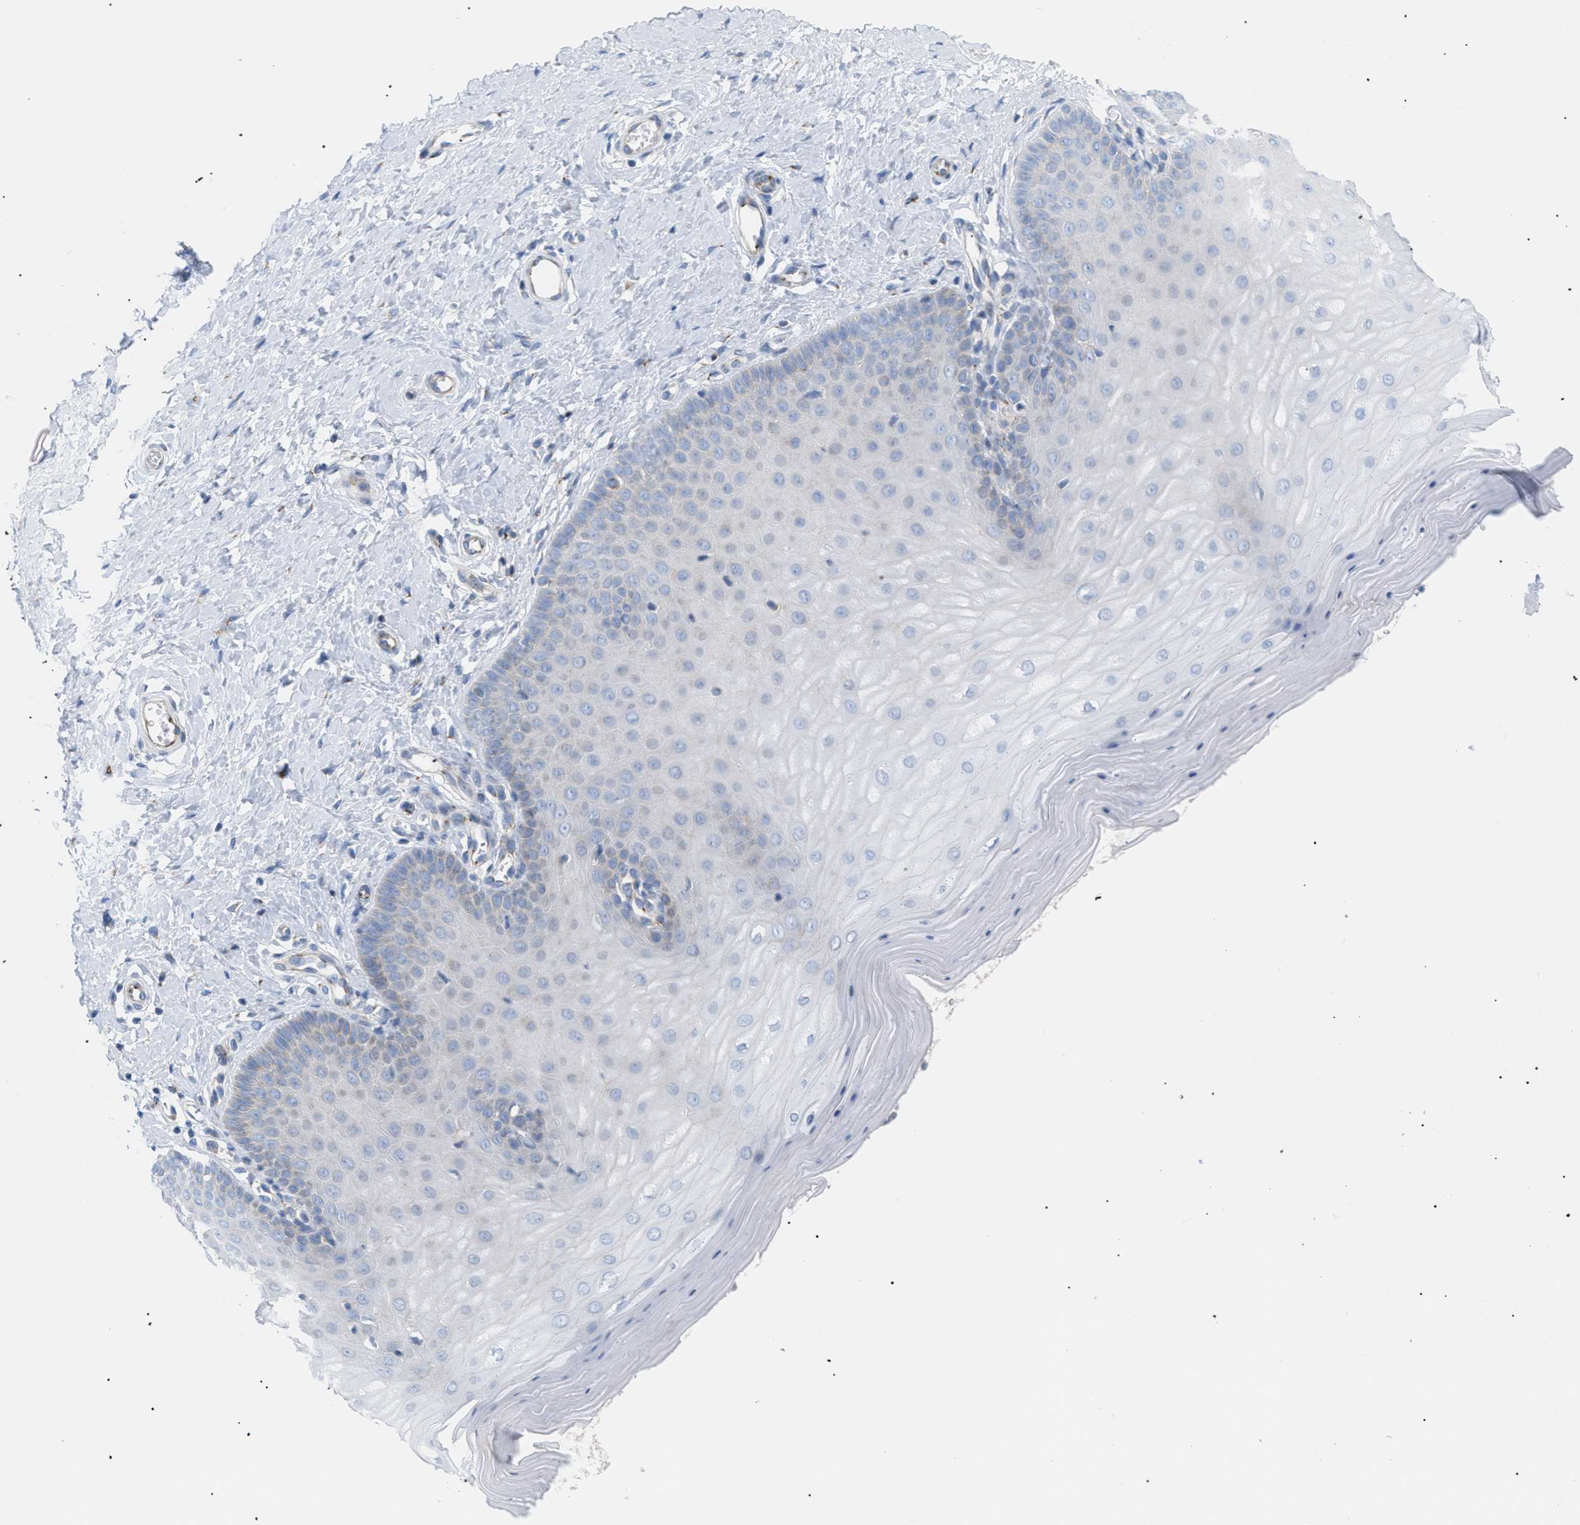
{"staining": {"intensity": "moderate", "quantity": ">75%", "location": "cytoplasmic/membranous"}, "tissue": "cervix", "cell_type": "Glandular cells", "image_type": "normal", "snomed": [{"axis": "morphology", "description": "Normal tissue, NOS"}, {"axis": "topography", "description": "Cervix"}], "caption": "A brown stain shows moderate cytoplasmic/membranous expression of a protein in glandular cells of benign human cervix.", "gene": "TMEM17", "patient": {"sex": "female", "age": 55}}